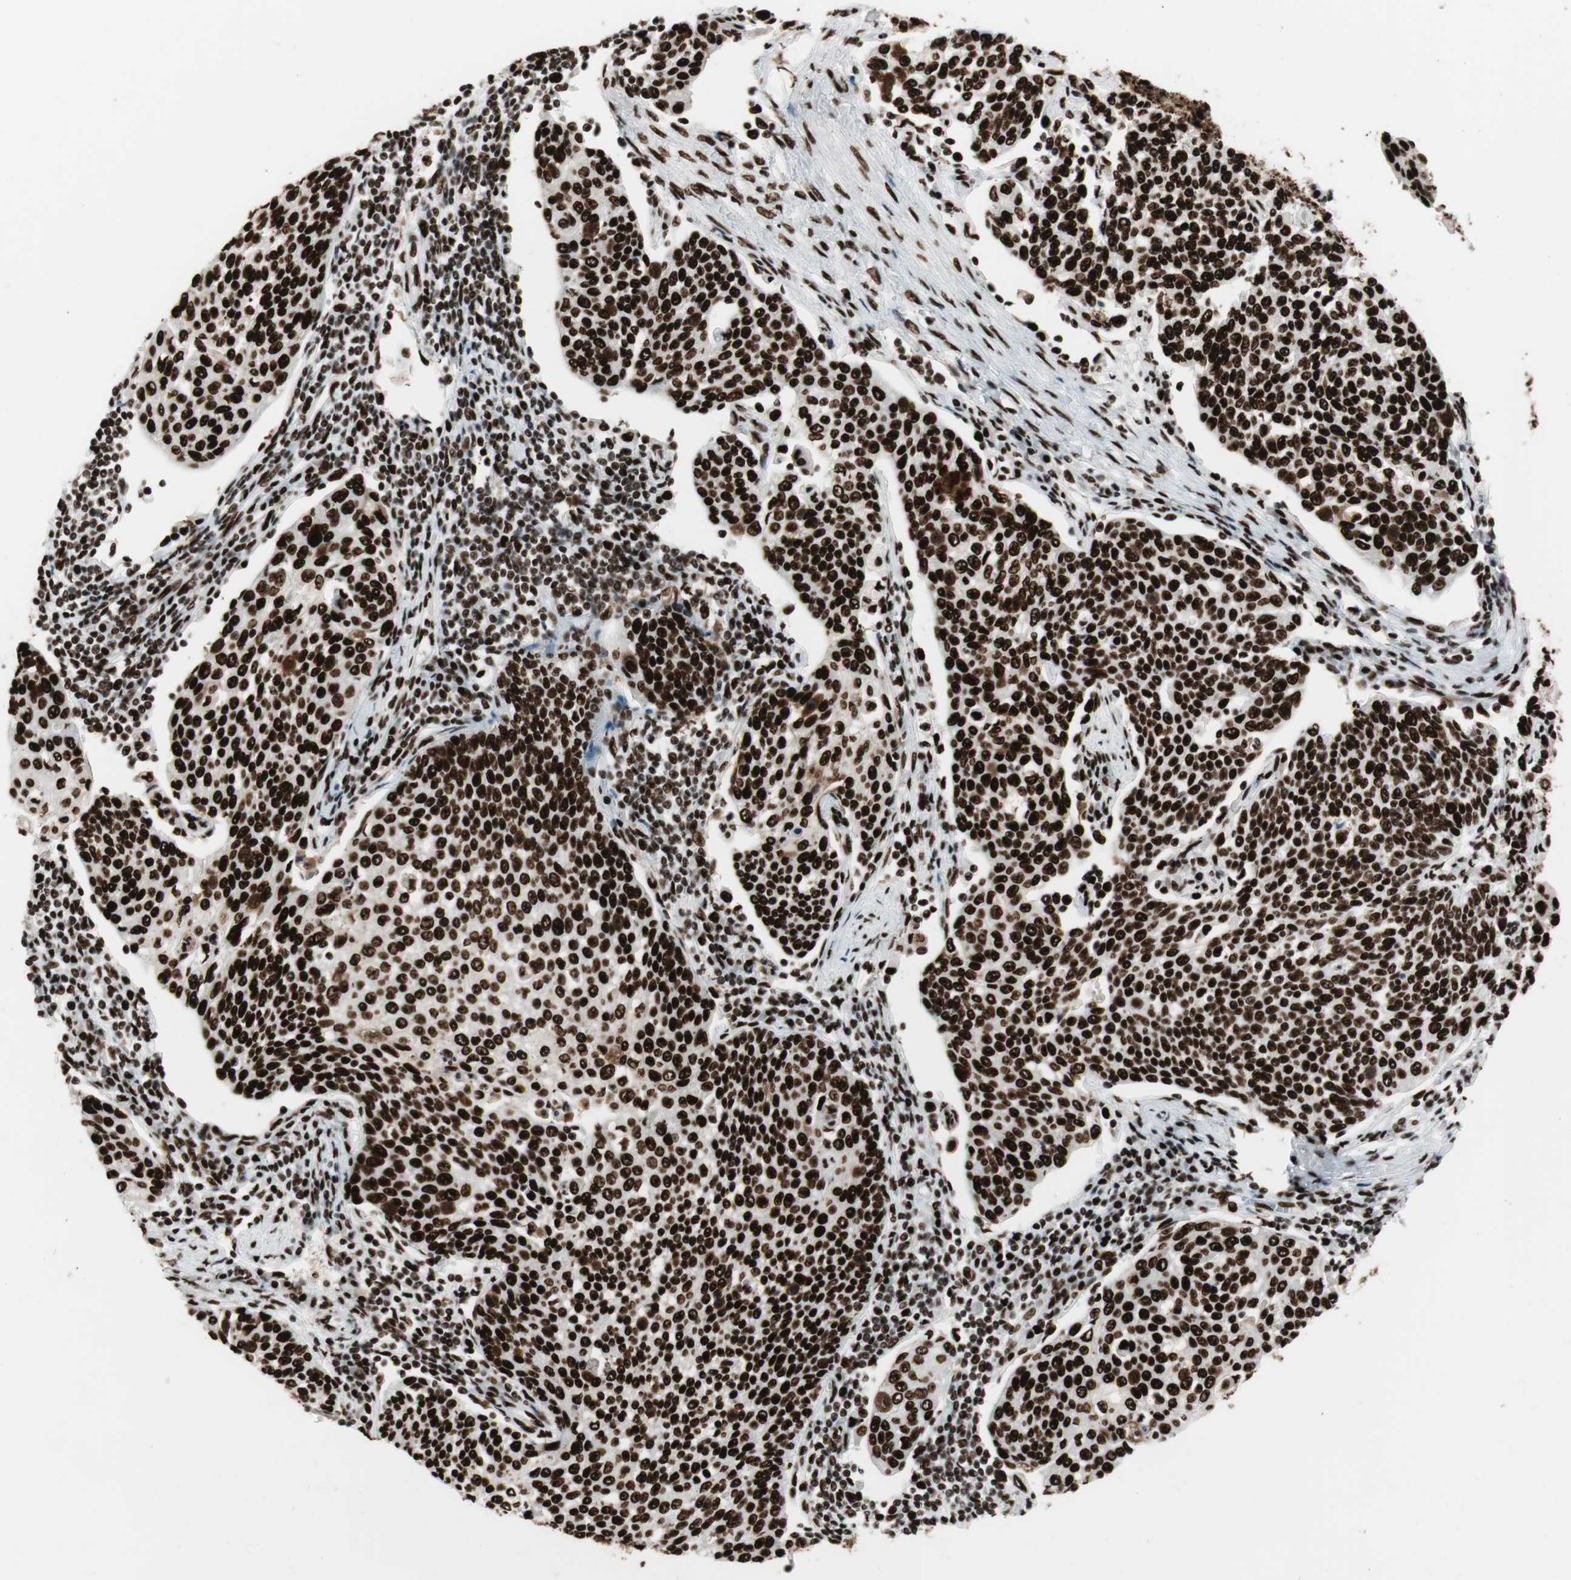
{"staining": {"intensity": "strong", "quantity": ">75%", "location": "nuclear"}, "tissue": "cervical cancer", "cell_type": "Tumor cells", "image_type": "cancer", "snomed": [{"axis": "morphology", "description": "Squamous cell carcinoma, NOS"}, {"axis": "topography", "description": "Cervix"}], "caption": "Protein staining exhibits strong nuclear positivity in about >75% of tumor cells in squamous cell carcinoma (cervical). The staining is performed using DAB (3,3'-diaminobenzidine) brown chromogen to label protein expression. The nuclei are counter-stained blue using hematoxylin.", "gene": "PSME3", "patient": {"sex": "female", "age": 34}}